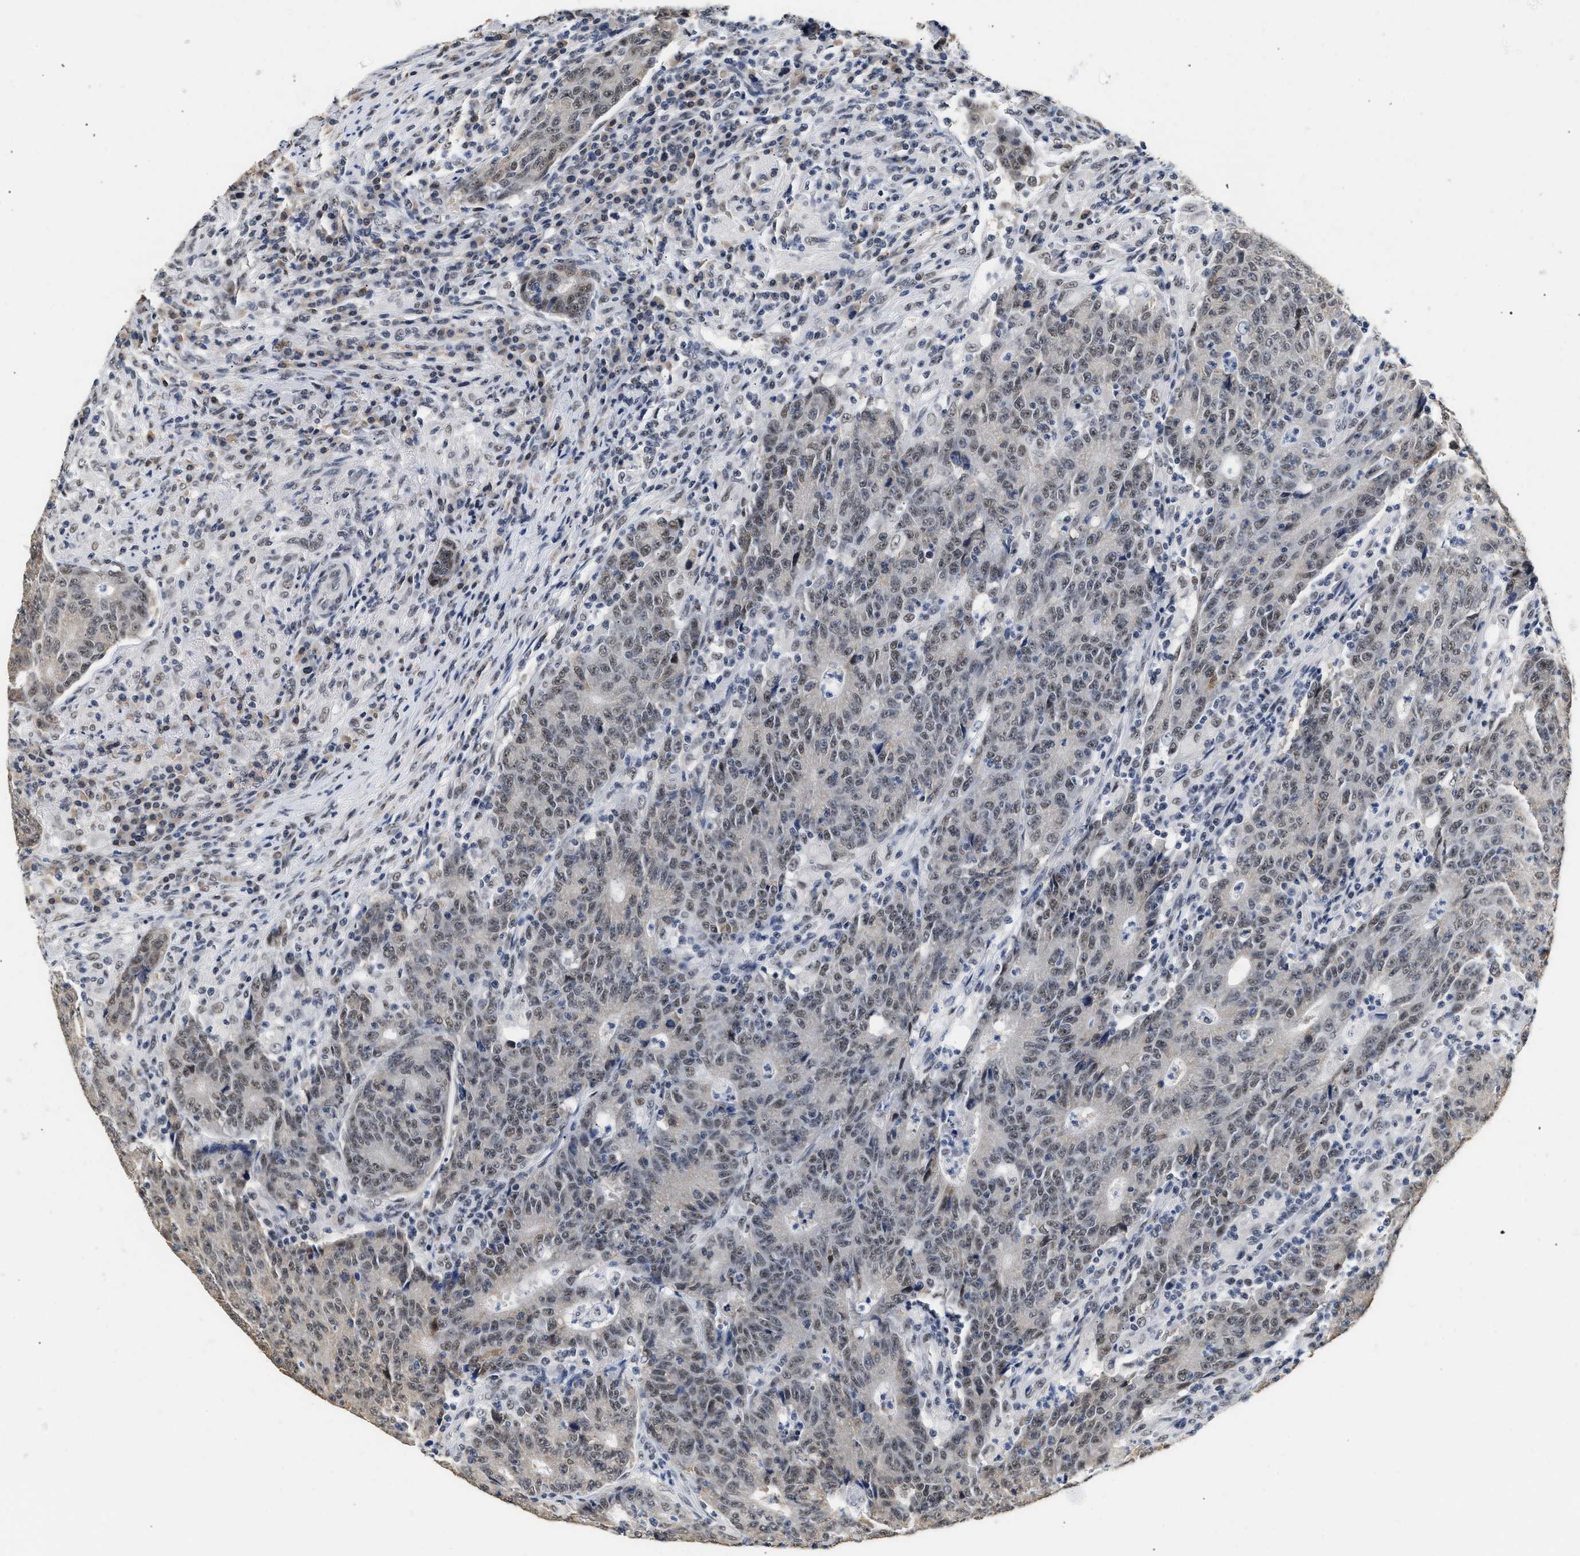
{"staining": {"intensity": "weak", "quantity": "<25%", "location": "nuclear"}, "tissue": "colorectal cancer", "cell_type": "Tumor cells", "image_type": "cancer", "snomed": [{"axis": "morphology", "description": "Normal tissue, NOS"}, {"axis": "morphology", "description": "Adenocarcinoma, NOS"}, {"axis": "topography", "description": "Colon"}], "caption": "This is an IHC image of human colorectal cancer (adenocarcinoma). There is no expression in tumor cells.", "gene": "THOC1", "patient": {"sex": "female", "age": 75}}